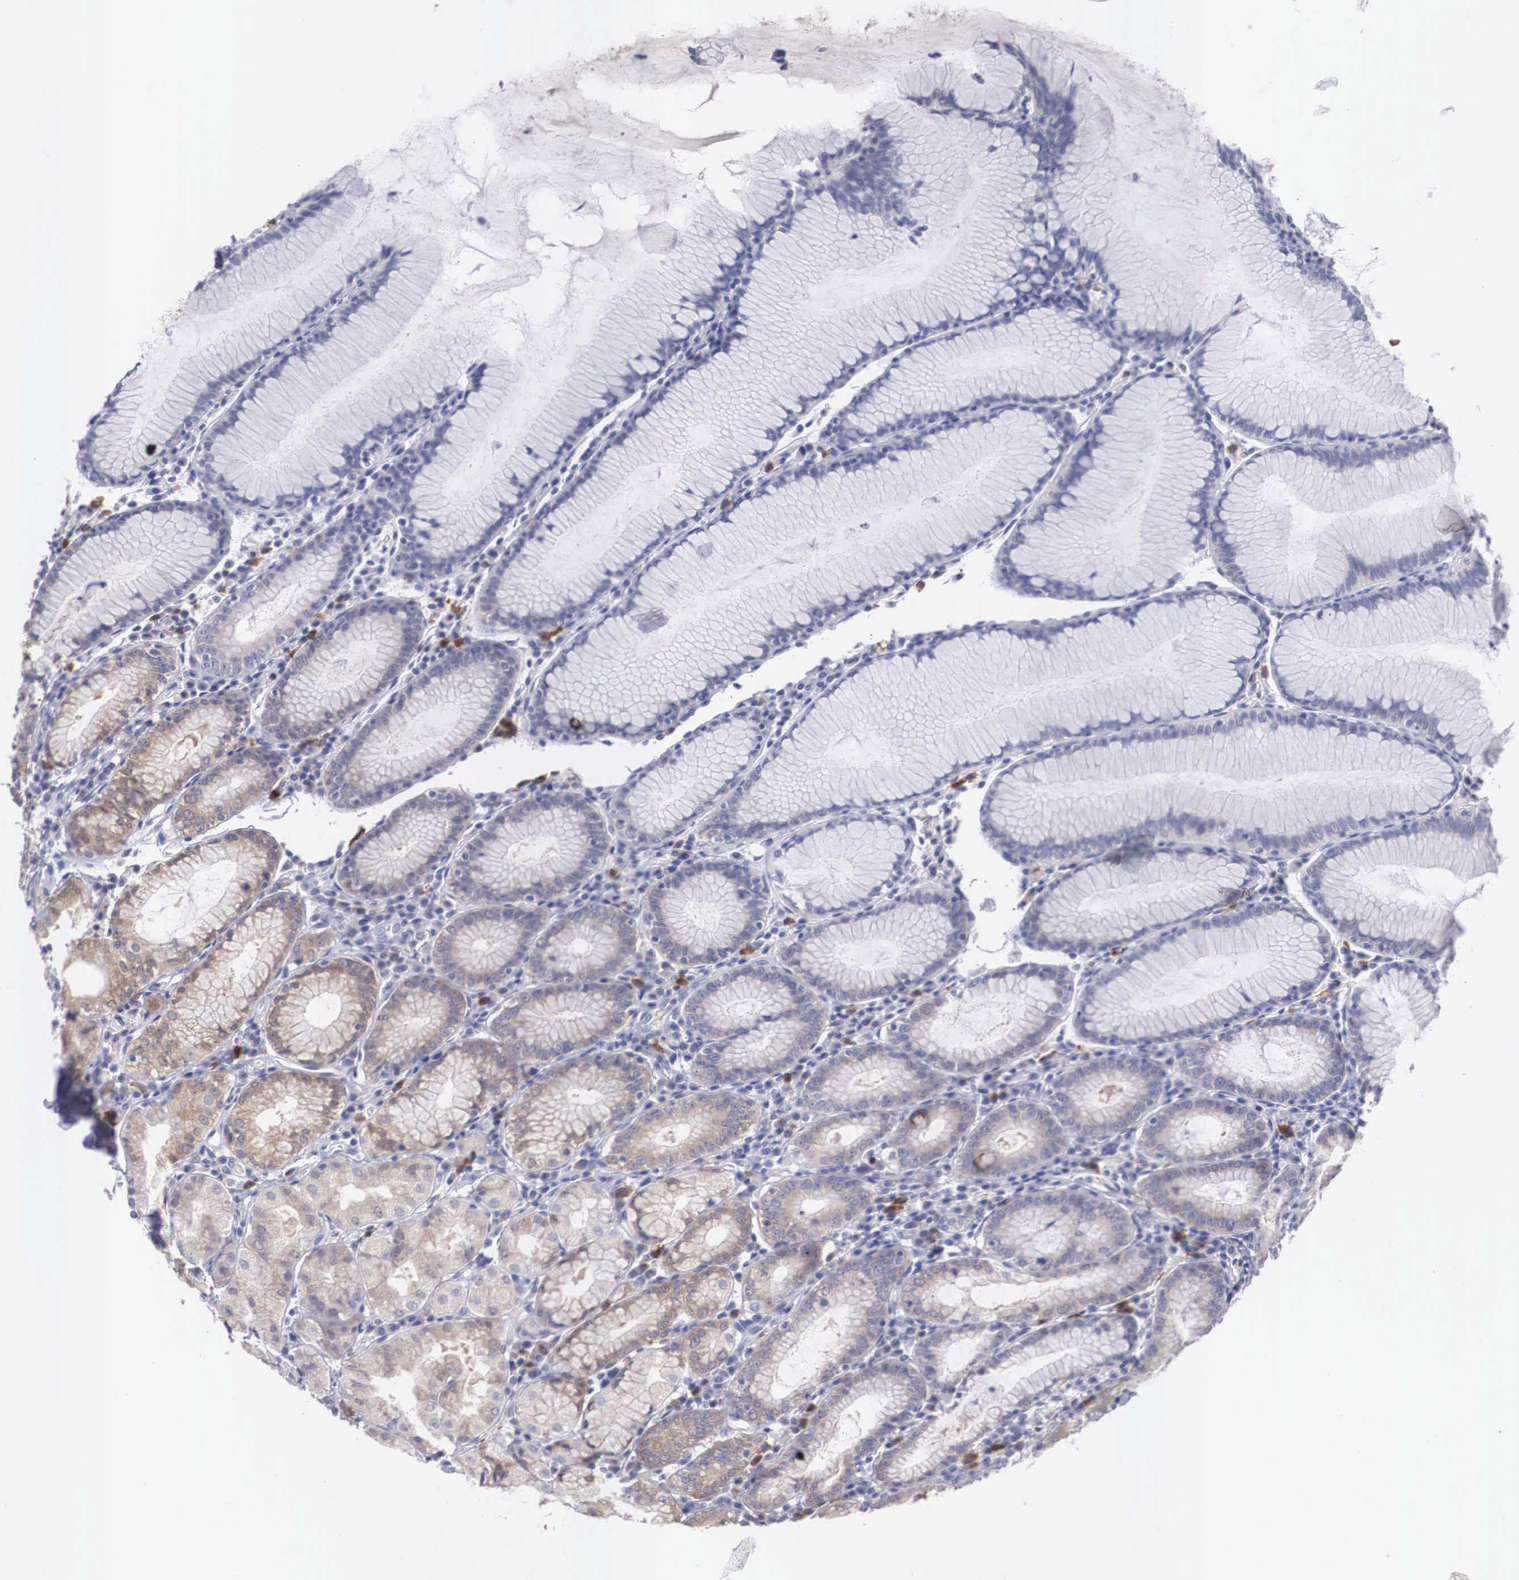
{"staining": {"intensity": "moderate", "quantity": "<25%", "location": "cytoplasmic/membranous"}, "tissue": "stomach", "cell_type": "Glandular cells", "image_type": "normal", "snomed": [{"axis": "morphology", "description": "Normal tissue, NOS"}, {"axis": "topography", "description": "Stomach, lower"}], "caption": "Unremarkable stomach reveals moderate cytoplasmic/membranous staining in about <25% of glandular cells.", "gene": "REPS2", "patient": {"sex": "female", "age": 43}}